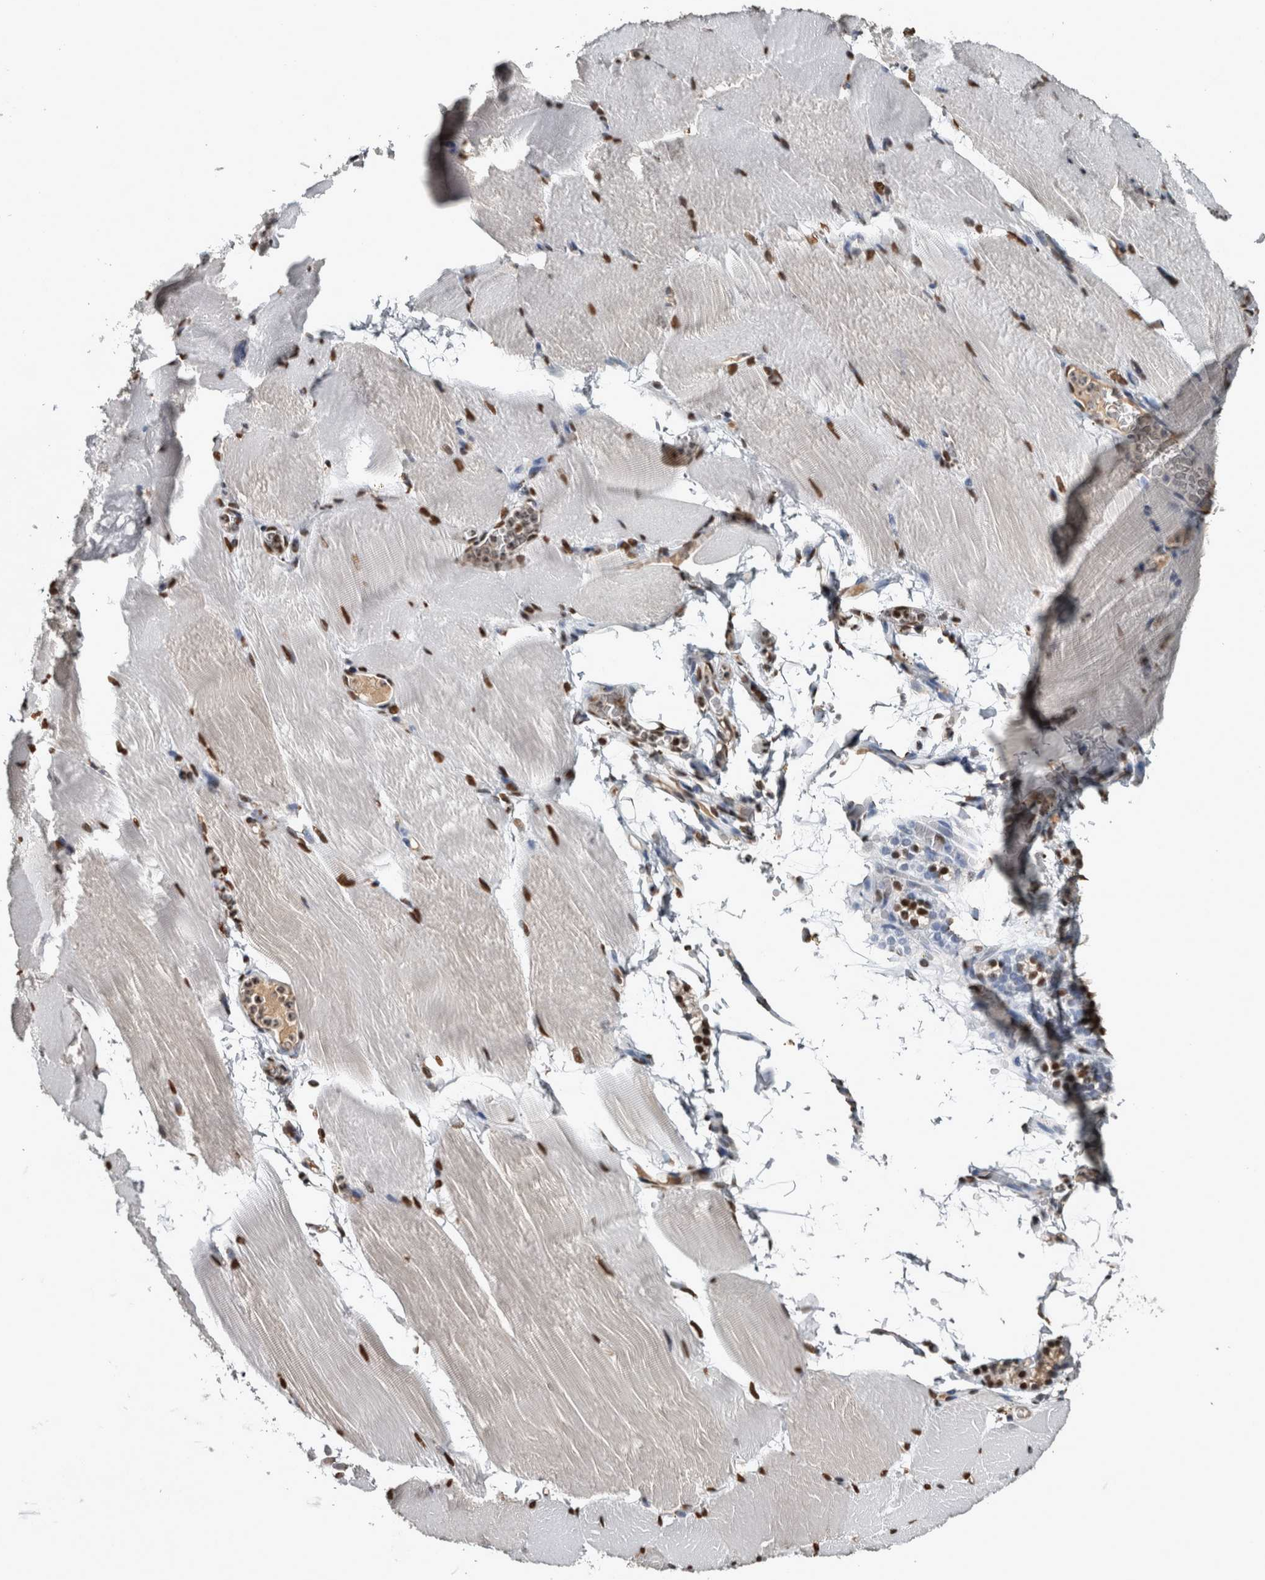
{"staining": {"intensity": "strong", "quantity": ">75%", "location": "nuclear"}, "tissue": "skeletal muscle", "cell_type": "Myocytes", "image_type": "normal", "snomed": [{"axis": "morphology", "description": "Normal tissue, NOS"}, {"axis": "topography", "description": "Skeletal muscle"}, {"axis": "topography", "description": "Parathyroid gland"}], "caption": "Protein staining by immunohistochemistry displays strong nuclear staining in approximately >75% of myocytes in benign skeletal muscle. The staining was performed using DAB, with brown indicating positive protein expression. Nuclei are stained blue with hematoxylin.", "gene": "TGS1", "patient": {"sex": "female", "age": 37}}